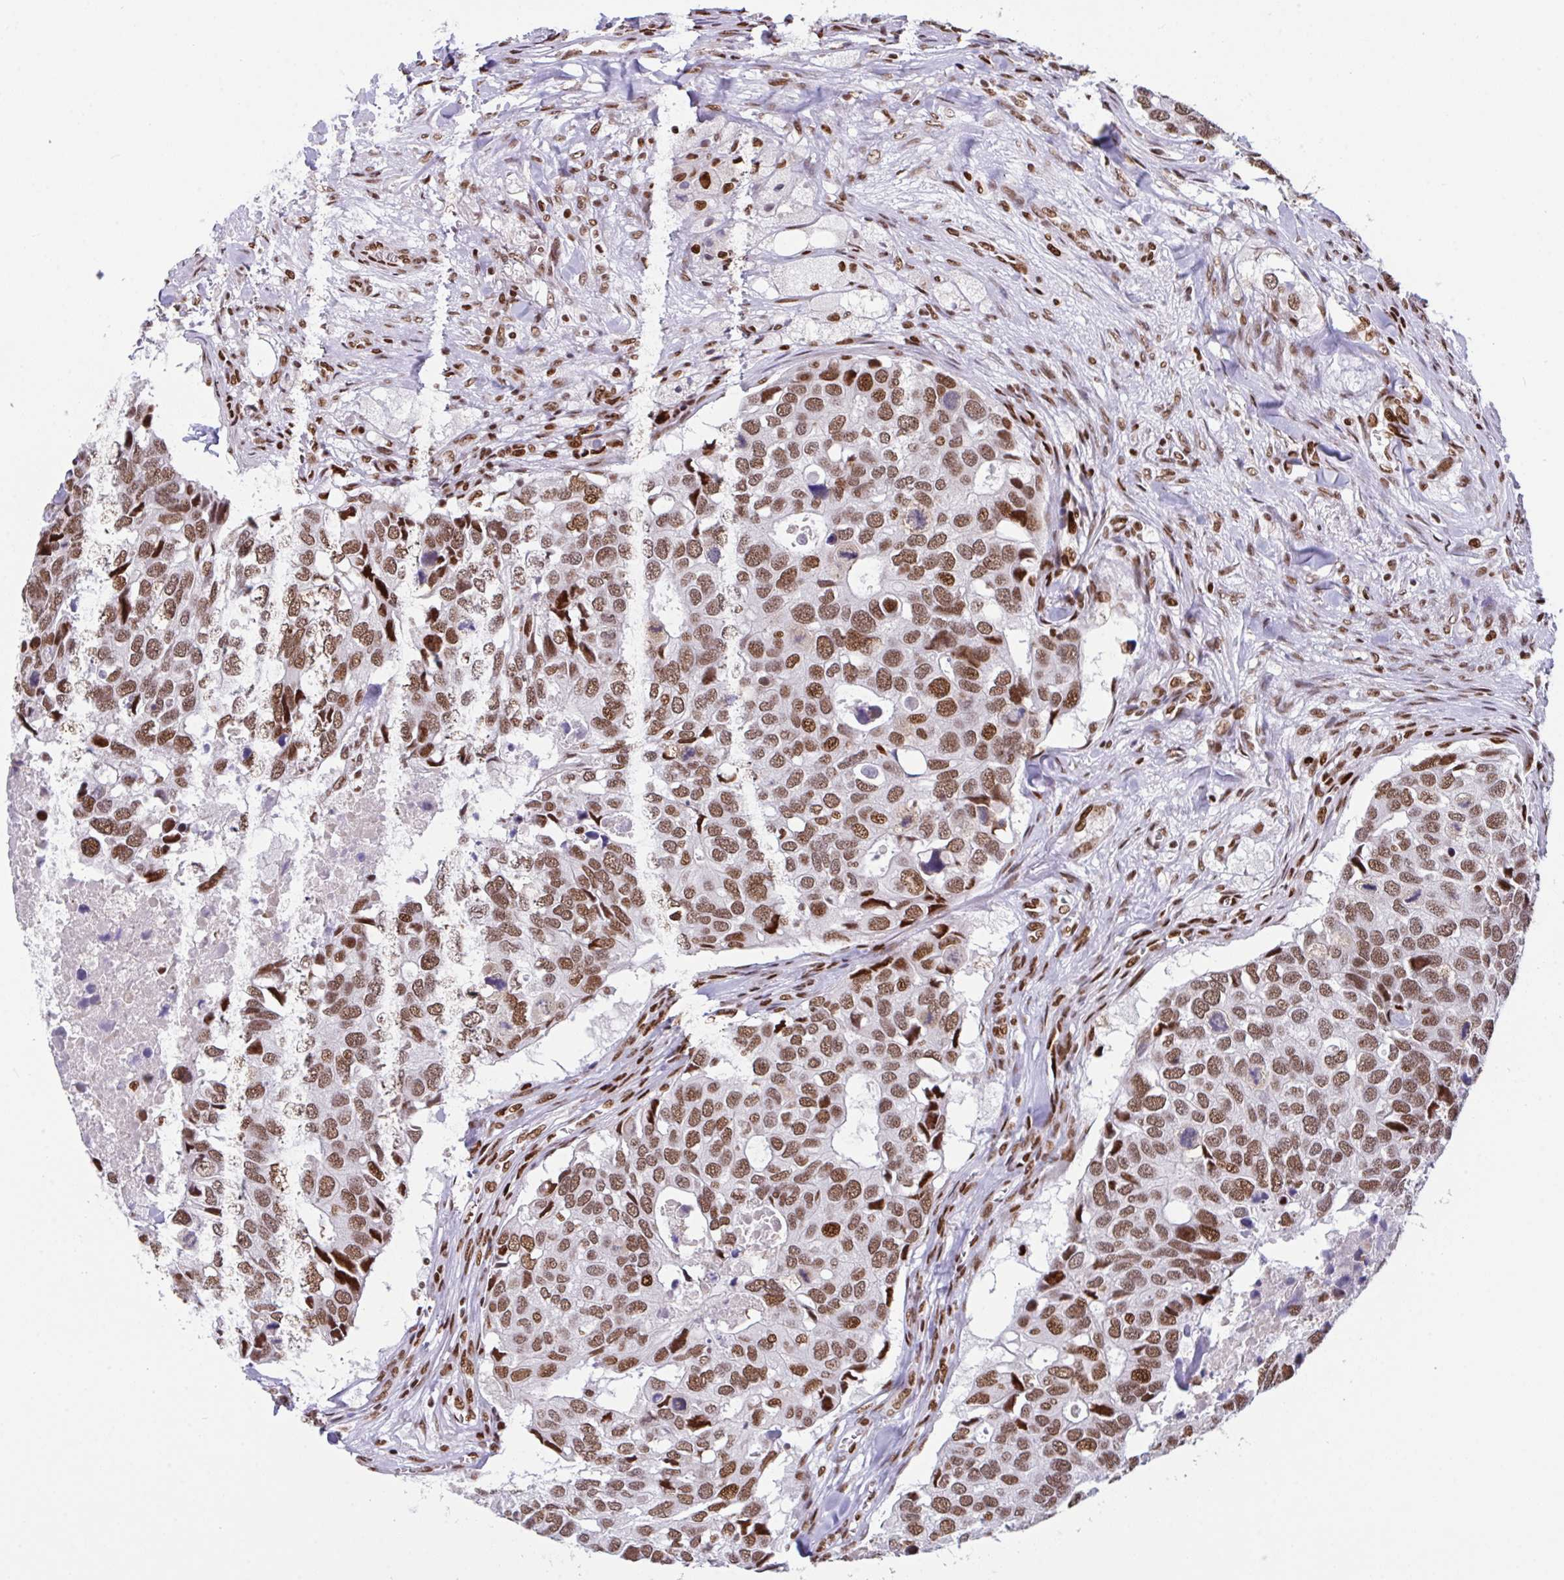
{"staining": {"intensity": "moderate", "quantity": ">75%", "location": "nuclear"}, "tissue": "breast cancer", "cell_type": "Tumor cells", "image_type": "cancer", "snomed": [{"axis": "morphology", "description": "Duct carcinoma"}, {"axis": "topography", "description": "Breast"}], "caption": "The image displays immunohistochemical staining of breast cancer. There is moderate nuclear staining is identified in approximately >75% of tumor cells.", "gene": "CLP1", "patient": {"sex": "female", "age": 83}}